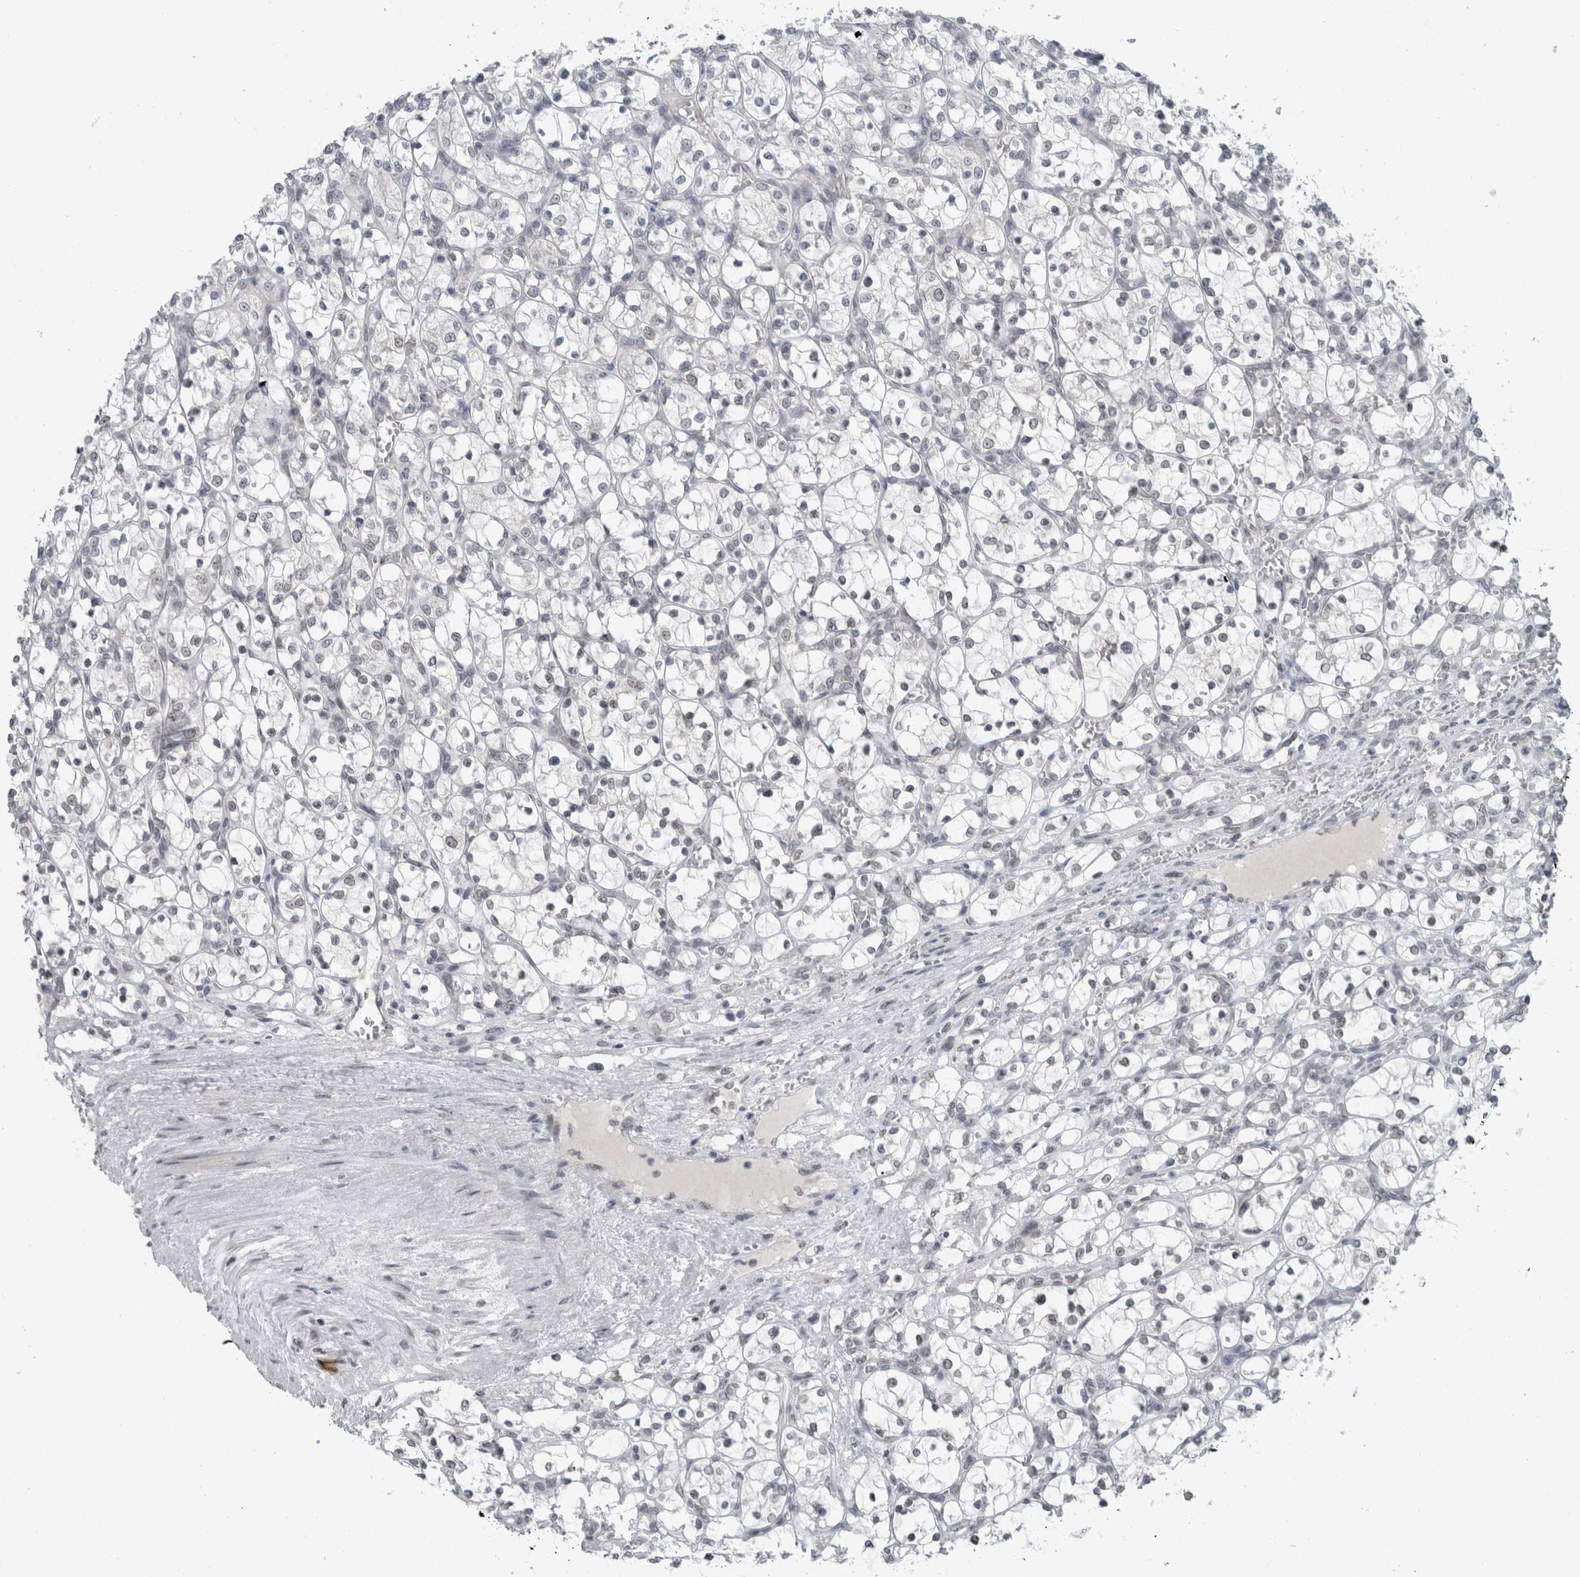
{"staining": {"intensity": "negative", "quantity": "none", "location": "none"}, "tissue": "renal cancer", "cell_type": "Tumor cells", "image_type": "cancer", "snomed": [{"axis": "morphology", "description": "Adenocarcinoma, NOS"}, {"axis": "topography", "description": "Kidney"}], "caption": "Immunohistochemistry (IHC) of adenocarcinoma (renal) displays no positivity in tumor cells. (Immunohistochemistry, brightfield microscopy, high magnification).", "gene": "ZNF770", "patient": {"sex": "female", "age": 69}}